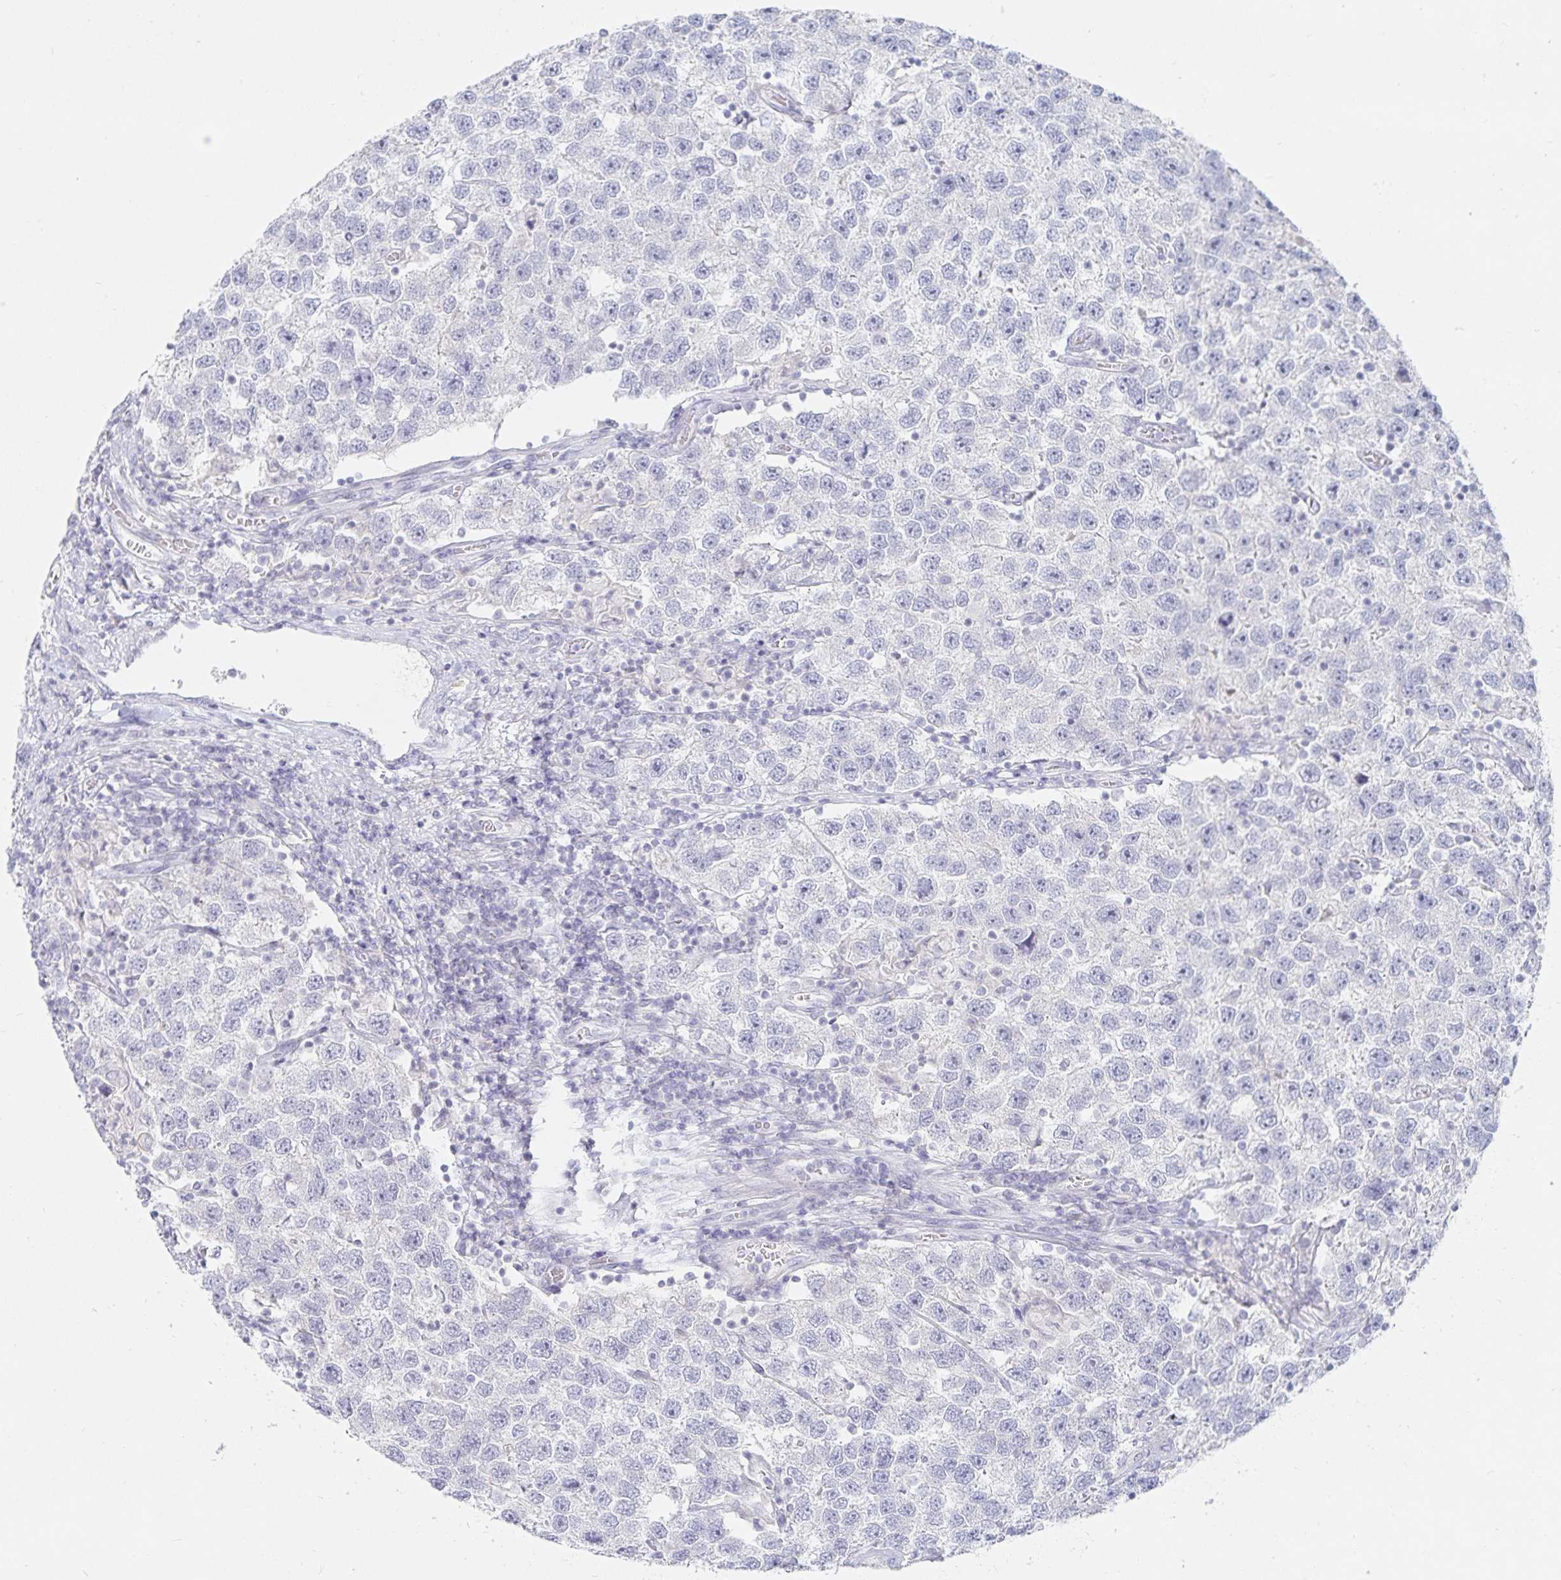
{"staining": {"intensity": "negative", "quantity": "none", "location": "none"}, "tissue": "testis cancer", "cell_type": "Tumor cells", "image_type": "cancer", "snomed": [{"axis": "morphology", "description": "Seminoma, NOS"}, {"axis": "topography", "description": "Testis"}], "caption": "This is an immunohistochemistry (IHC) histopathology image of testis cancer. There is no positivity in tumor cells.", "gene": "SFTPA1", "patient": {"sex": "male", "age": 26}}